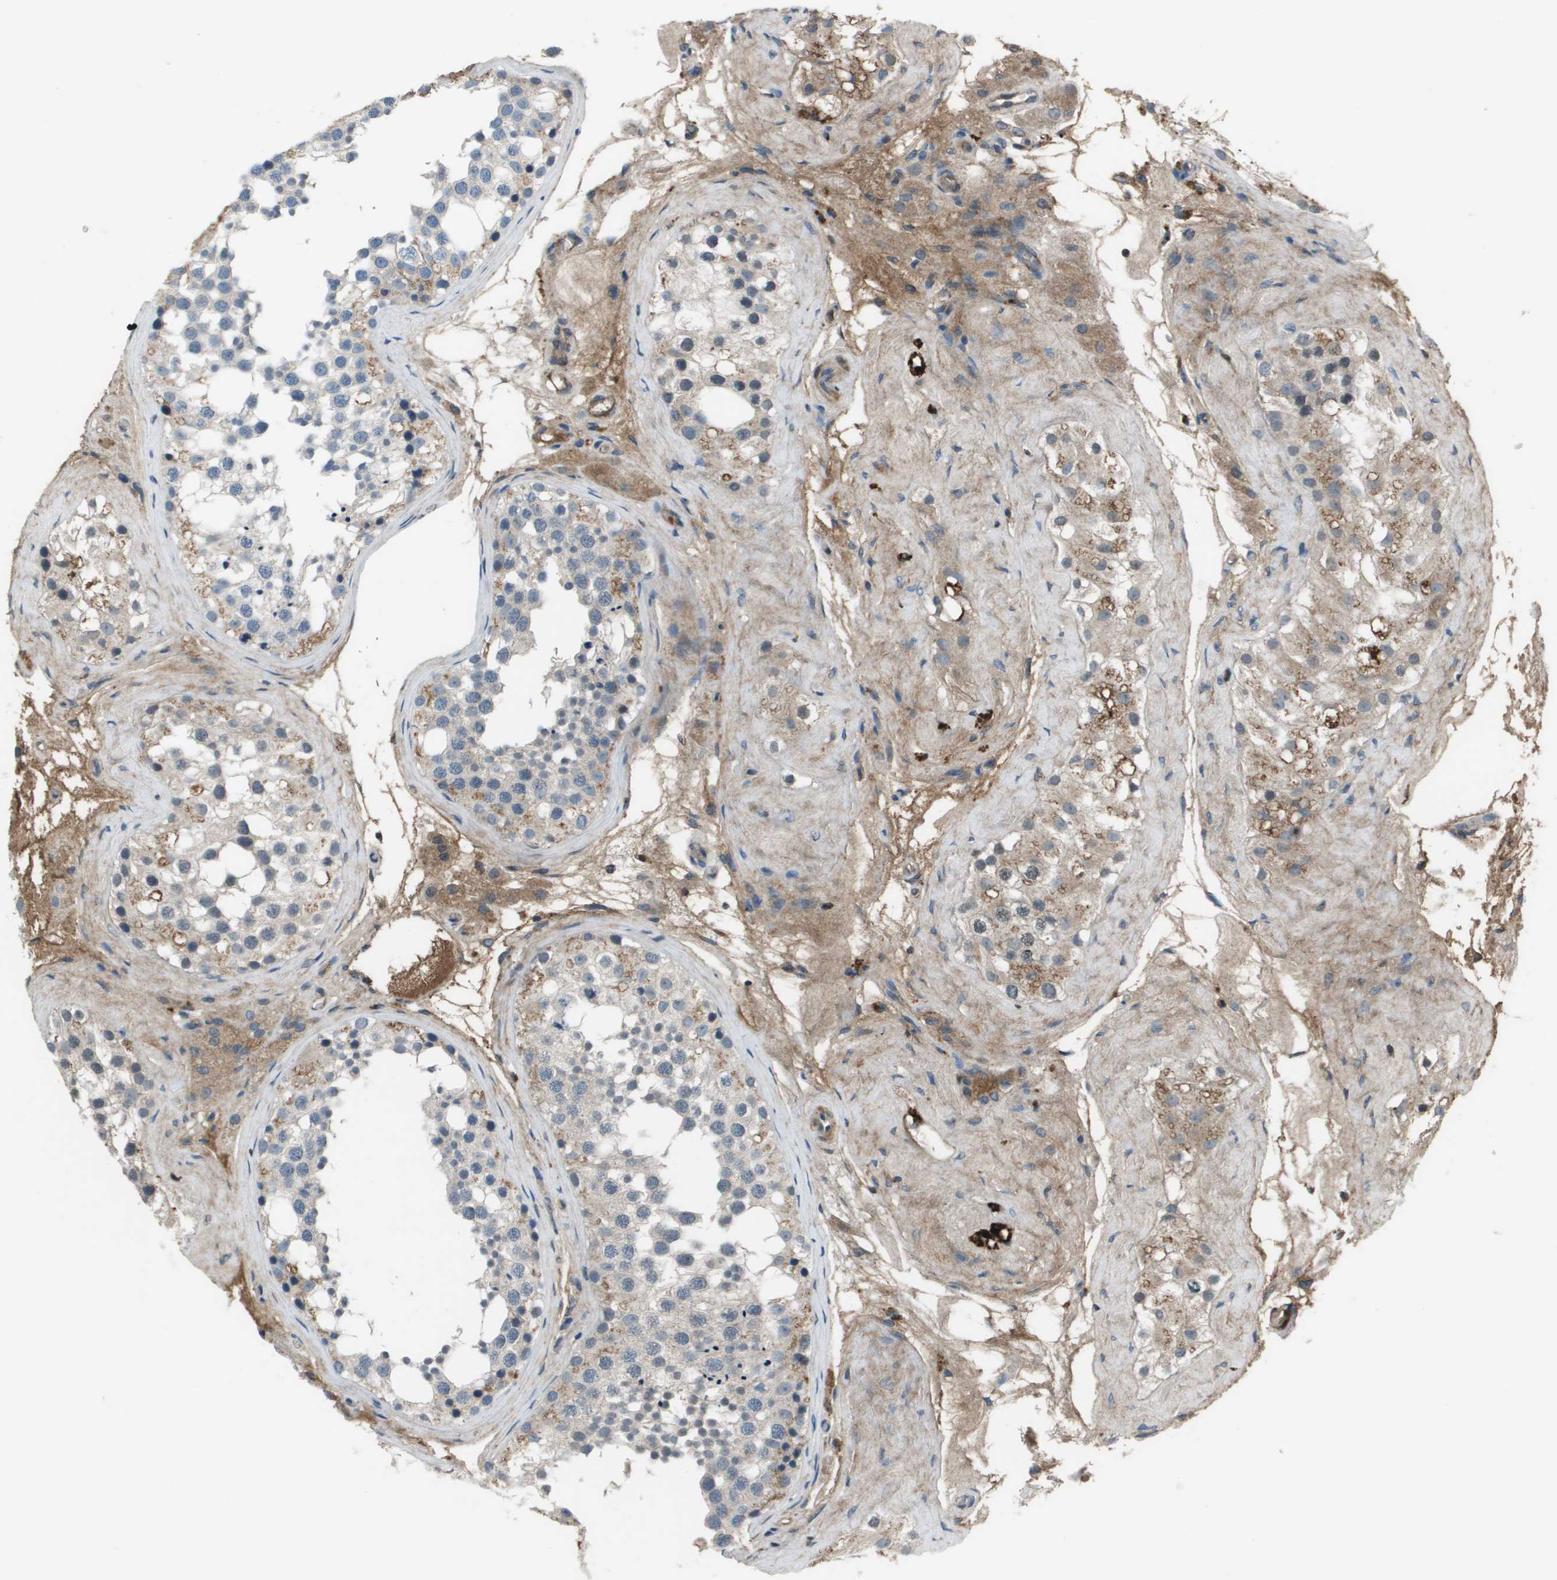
{"staining": {"intensity": "weak", "quantity": "<25%", "location": "cytoplasmic/membranous"}, "tissue": "testis", "cell_type": "Cells in seminiferous ducts", "image_type": "normal", "snomed": [{"axis": "morphology", "description": "Normal tissue, NOS"}, {"axis": "morphology", "description": "Seminoma, NOS"}, {"axis": "topography", "description": "Testis"}], "caption": "DAB (3,3'-diaminobenzidine) immunohistochemical staining of unremarkable human testis reveals no significant expression in cells in seminiferous ducts. The staining is performed using DAB (3,3'-diaminobenzidine) brown chromogen with nuclei counter-stained in using hematoxylin.", "gene": "PCOLCE", "patient": {"sex": "male", "age": 71}}